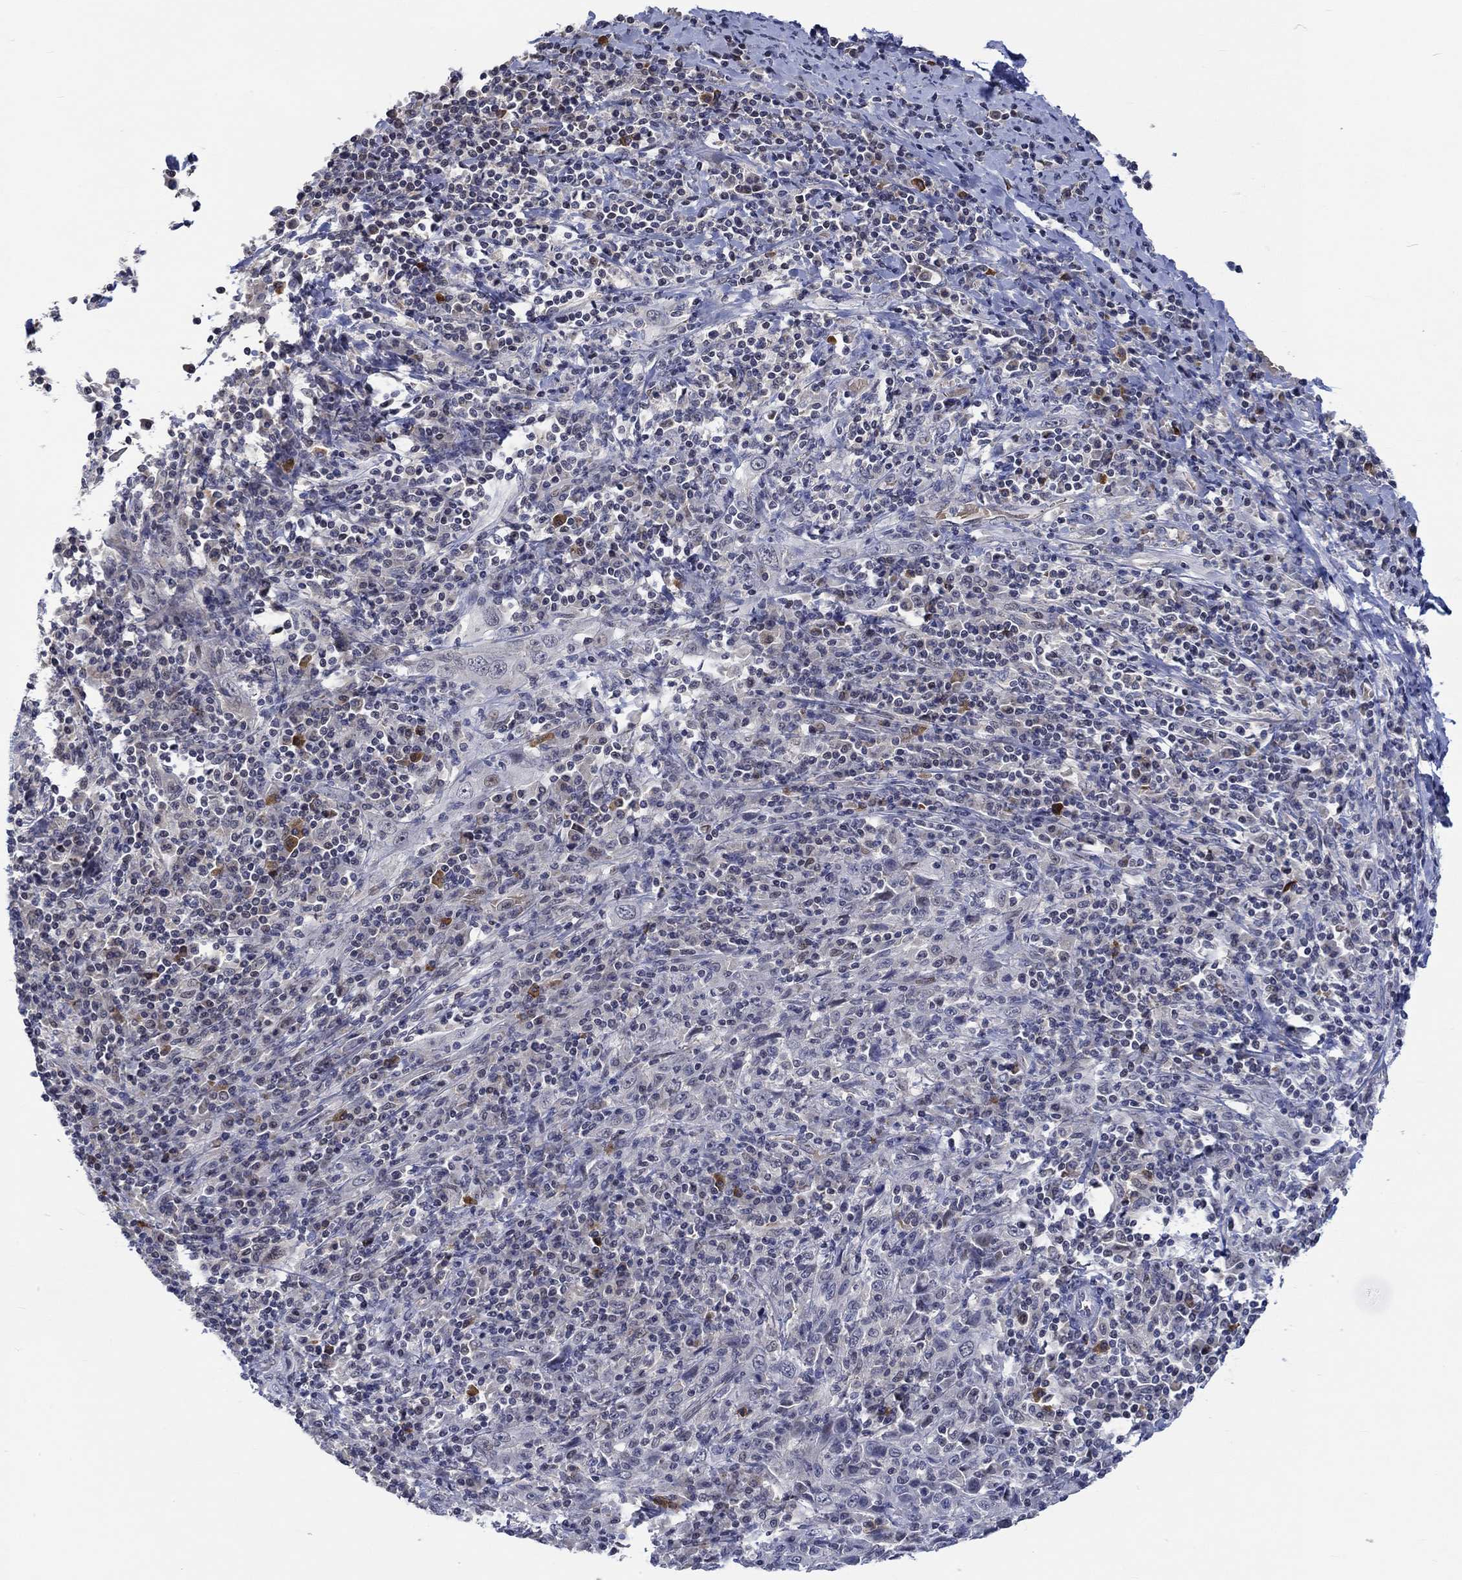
{"staining": {"intensity": "negative", "quantity": "none", "location": "none"}, "tissue": "cervical cancer", "cell_type": "Tumor cells", "image_type": "cancer", "snomed": [{"axis": "morphology", "description": "Squamous cell carcinoma, NOS"}, {"axis": "topography", "description": "Cervix"}], "caption": "Immunohistochemical staining of cervical cancer (squamous cell carcinoma) reveals no significant positivity in tumor cells.", "gene": "WASF1", "patient": {"sex": "female", "age": 46}}